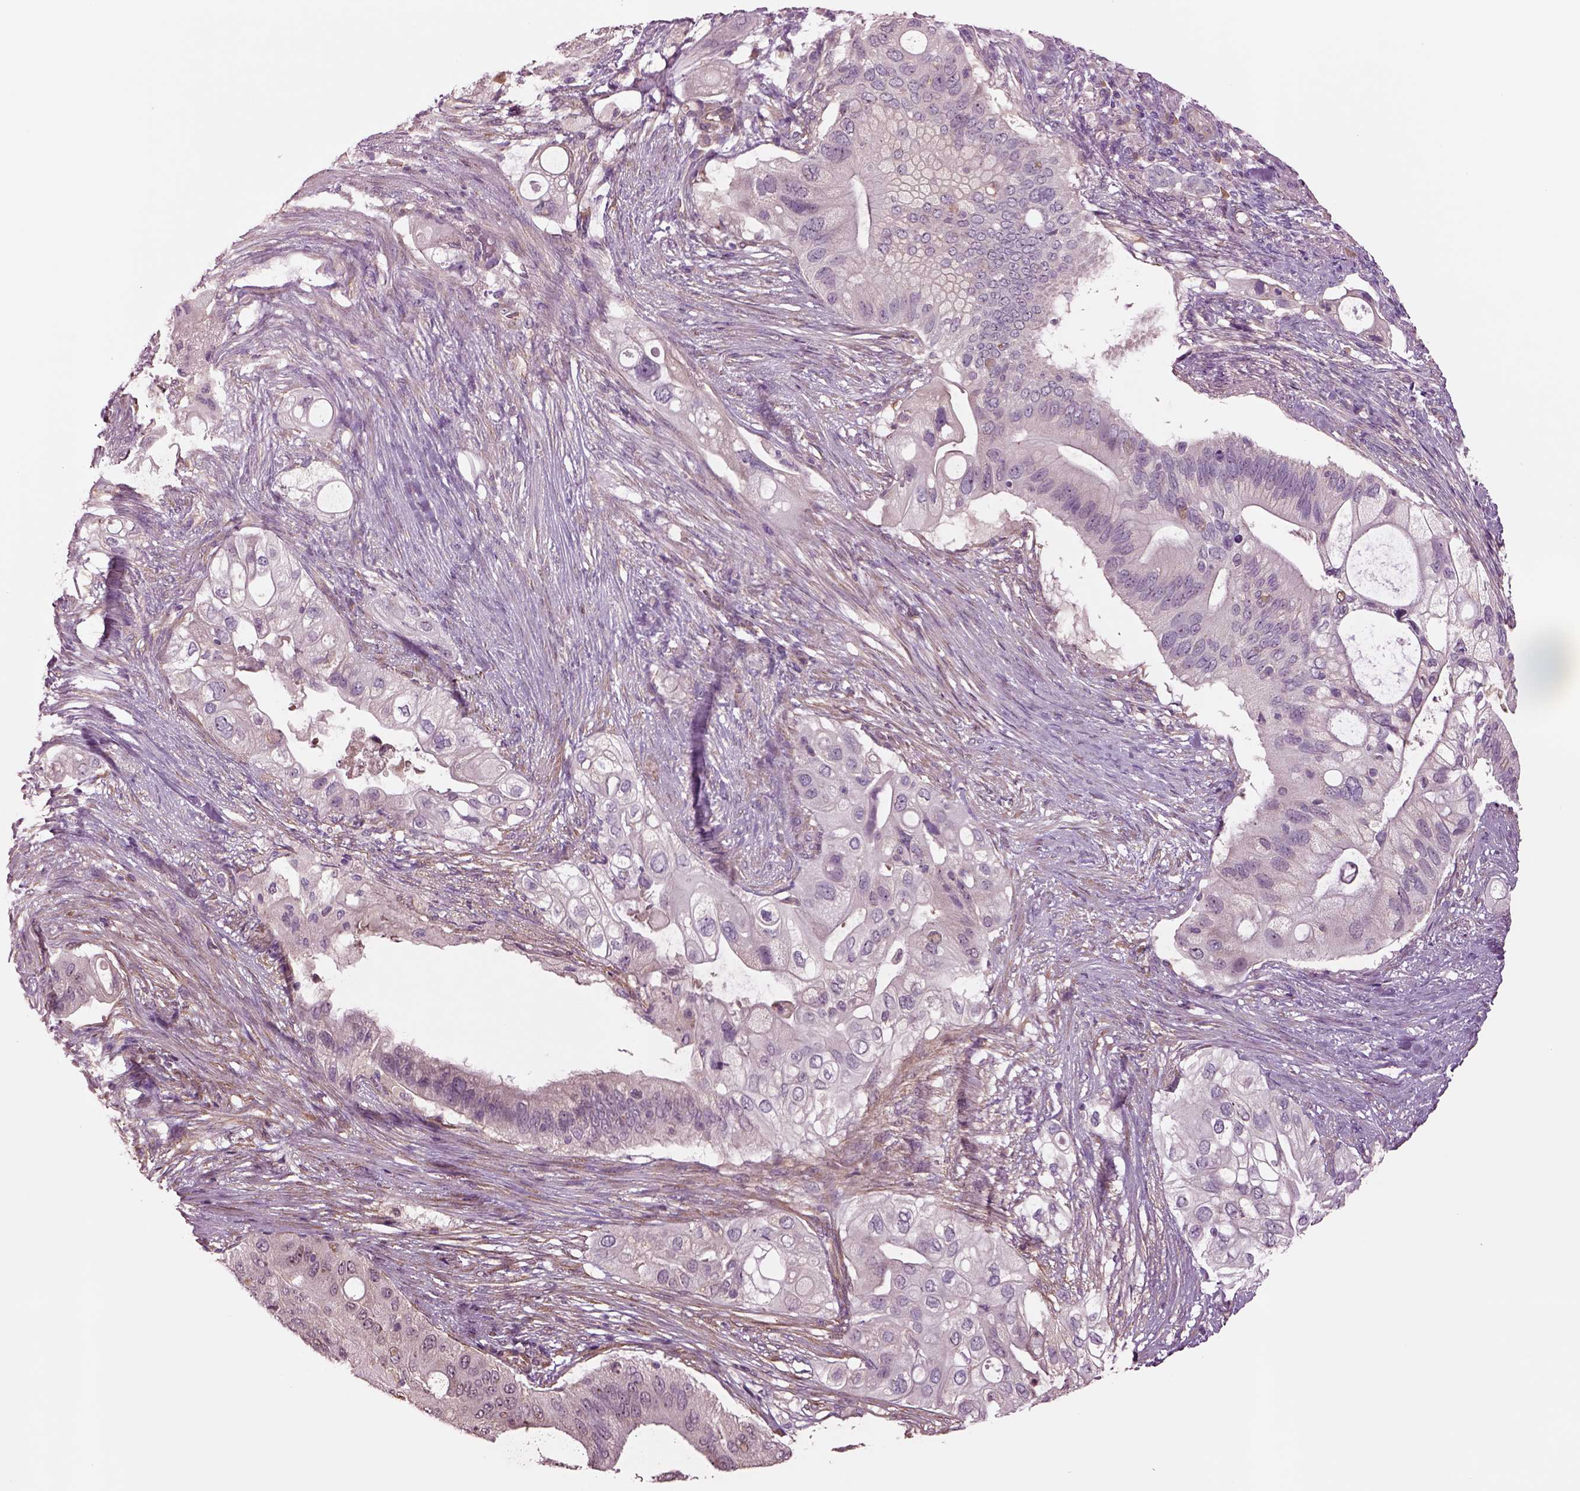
{"staining": {"intensity": "negative", "quantity": "none", "location": "none"}, "tissue": "pancreatic cancer", "cell_type": "Tumor cells", "image_type": "cancer", "snomed": [{"axis": "morphology", "description": "Adenocarcinoma, NOS"}, {"axis": "topography", "description": "Pancreas"}], "caption": "A histopathology image of pancreatic cancer (adenocarcinoma) stained for a protein demonstrates no brown staining in tumor cells.", "gene": "HTR1B", "patient": {"sex": "female", "age": 72}}